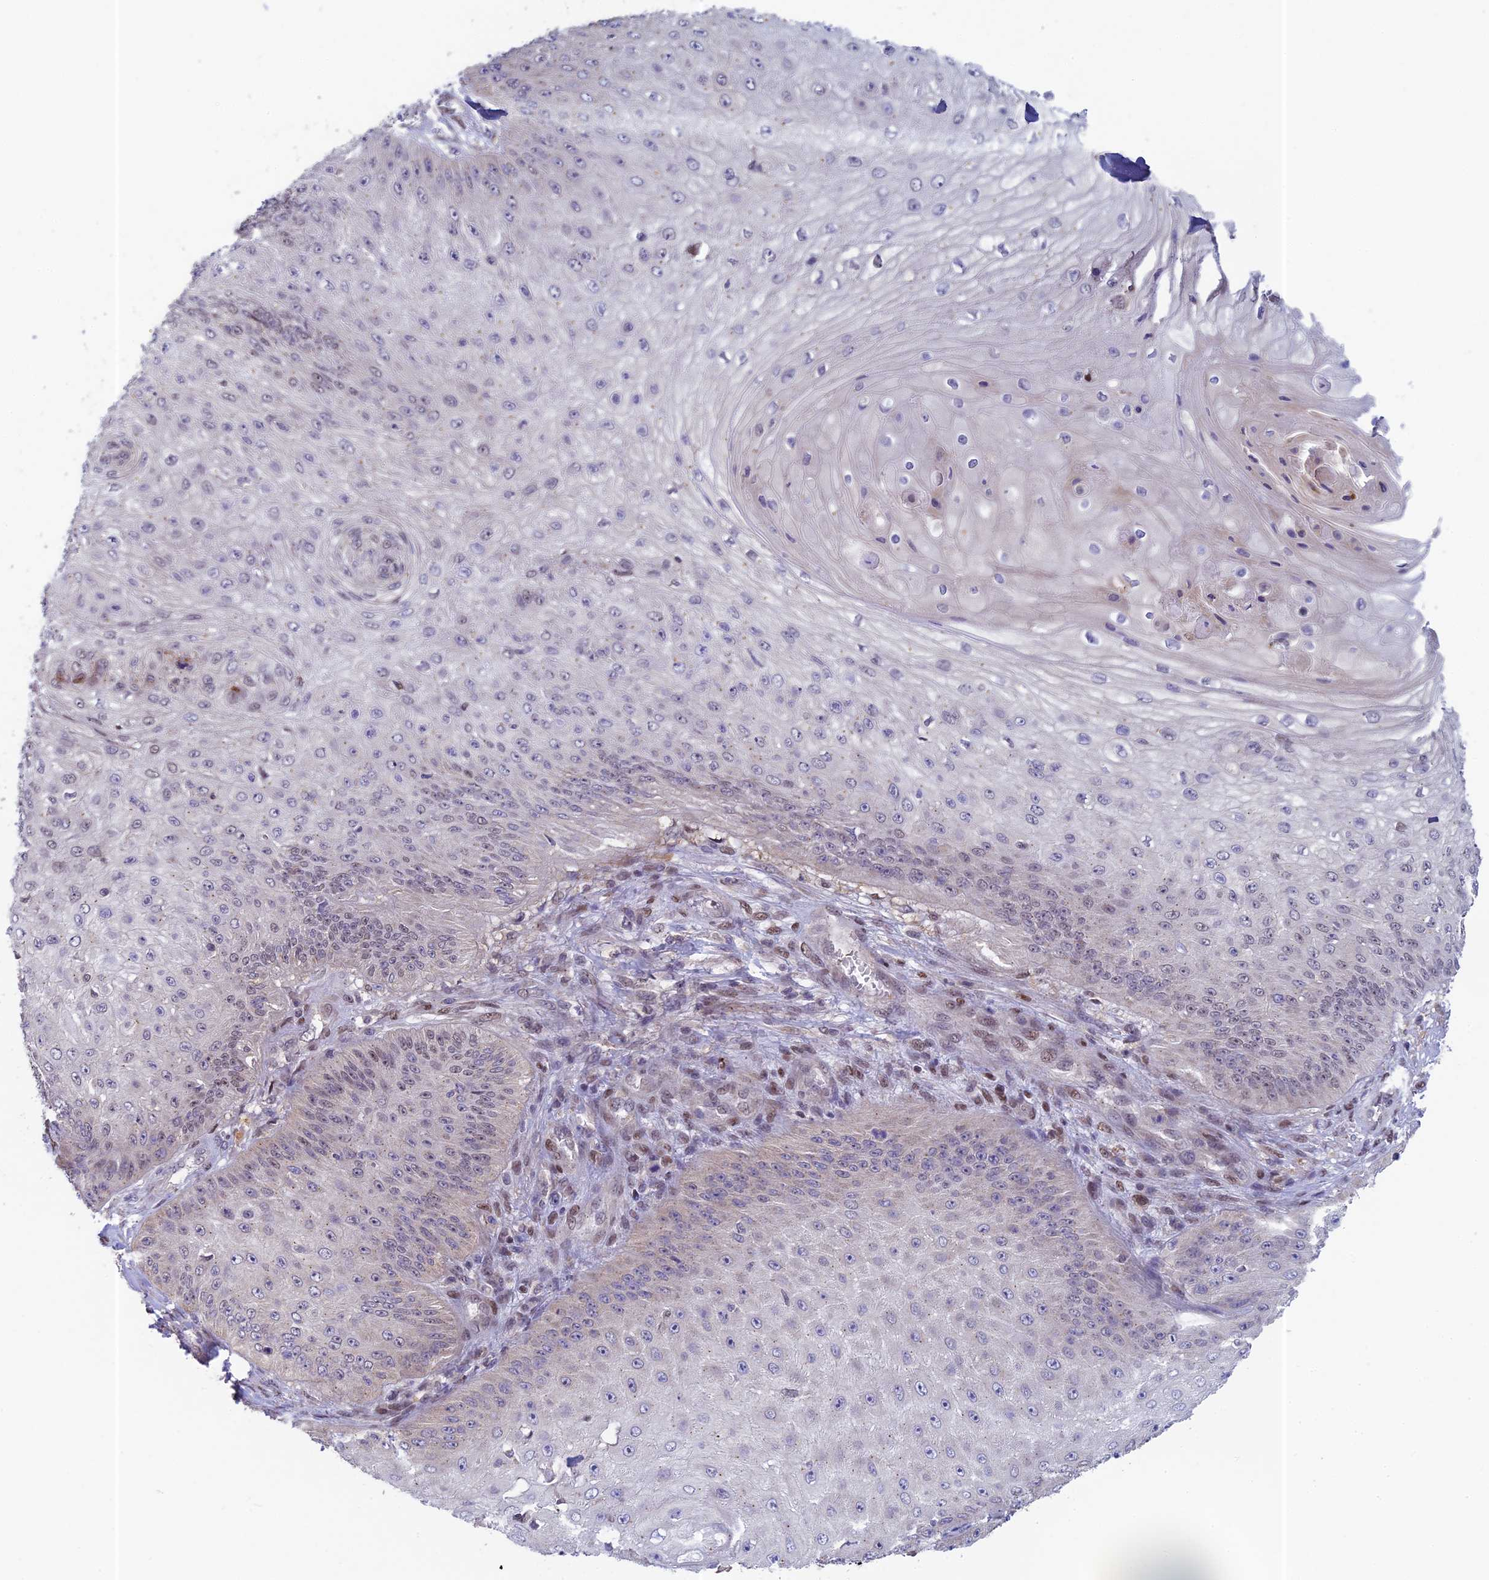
{"staining": {"intensity": "weak", "quantity": "<25%", "location": "nuclear"}, "tissue": "skin cancer", "cell_type": "Tumor cells", "image_type": "cancer", "snomed": [{"axis": "morphology", "description": "Squamous cell carcinoma, NOS"}, {"axis": "topography", "description": "Skin"}], "caption": "Immunohistochemistry of human skin cancer exhibits no positivity in tumor cells.", "gene": "MRPL17", "patient": {"sex": "male", "age": 70}}